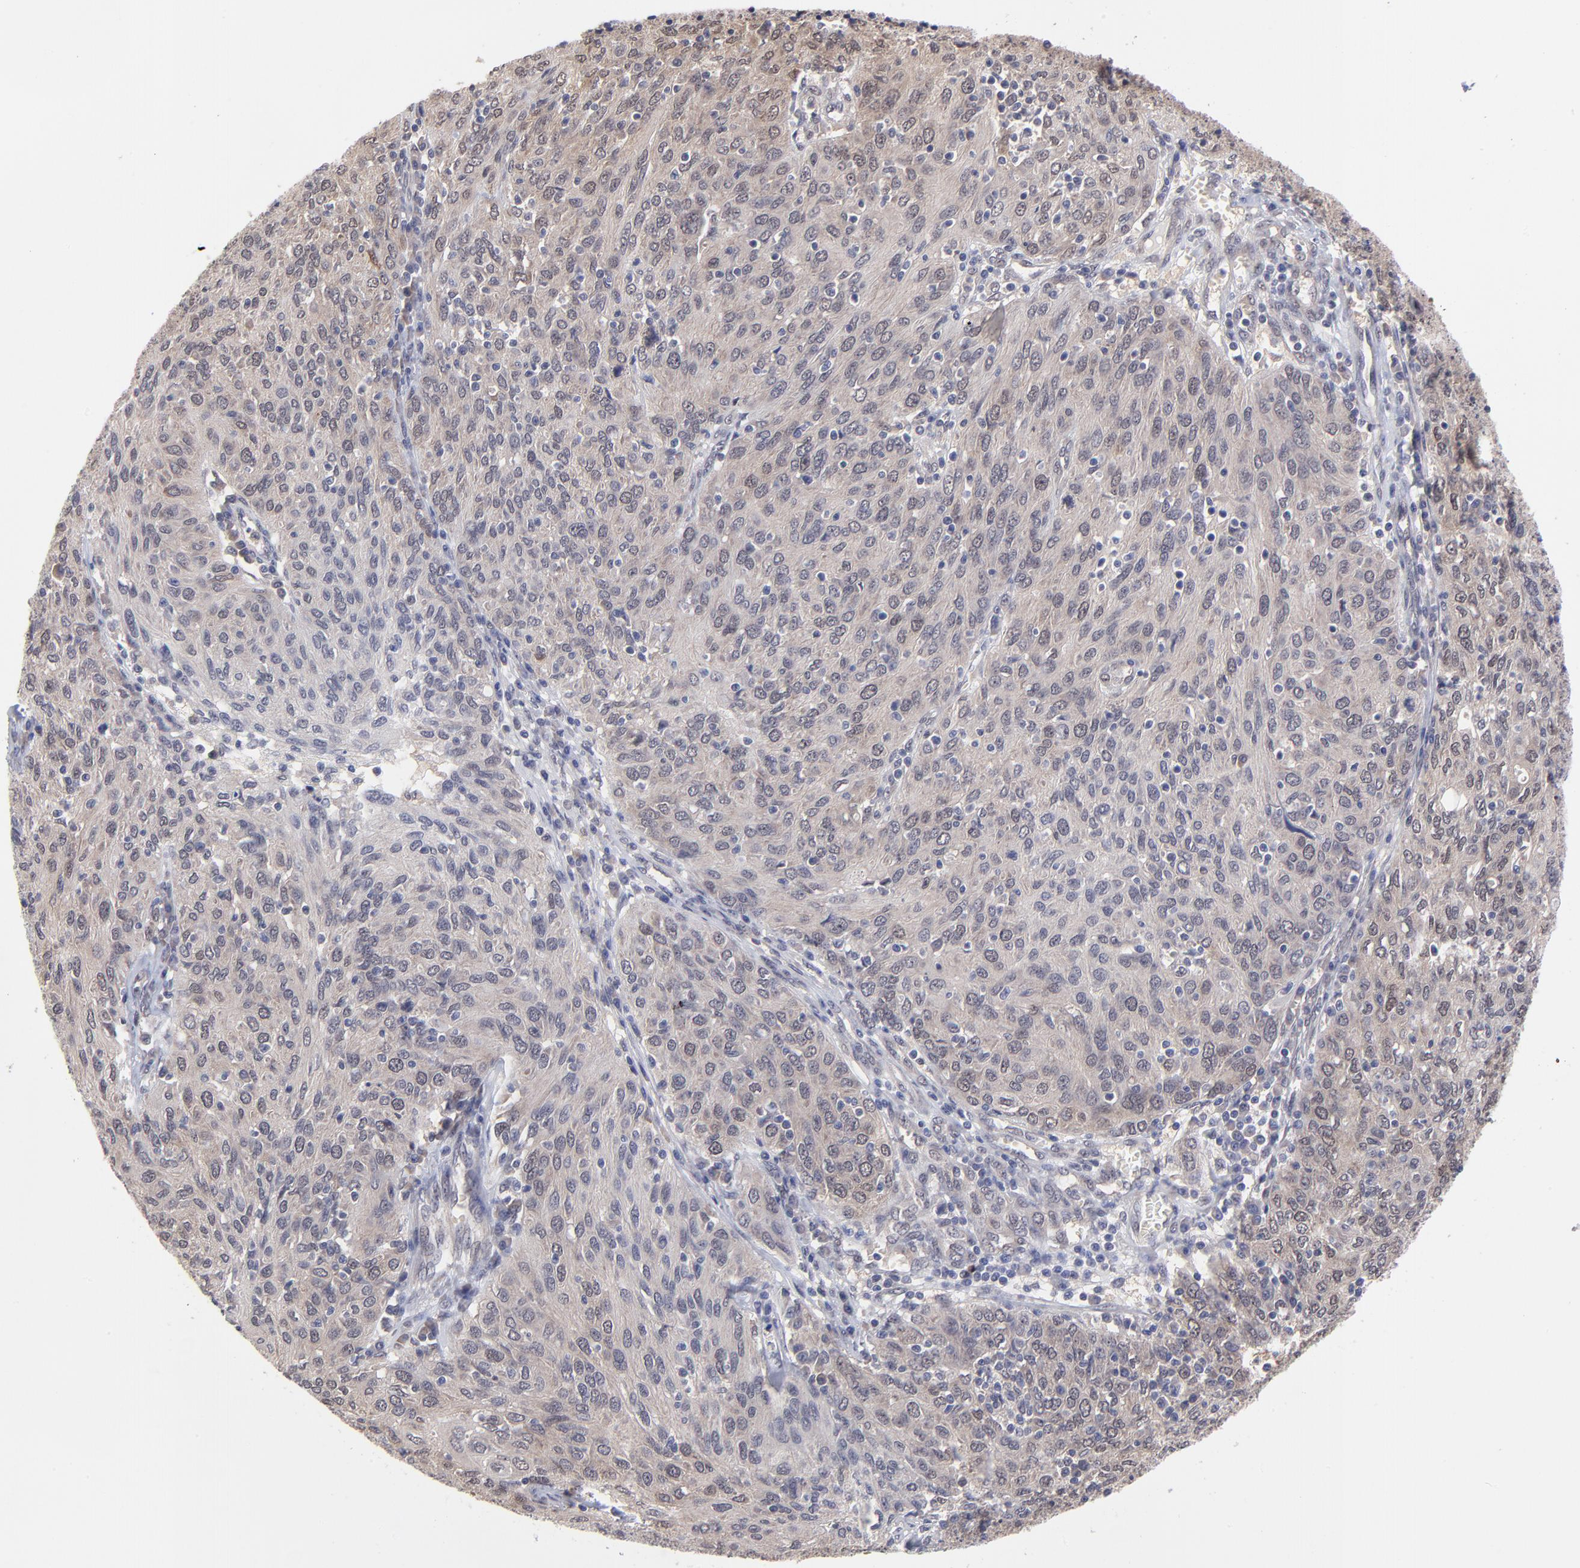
{"staining": {"intensity": "moderate", "quantity": ">75%", "location": "cytoplasmic/membranous"}, "tissue": "ovarian cancer", "cell_type": "Tumor cells", "image_type": "cancer", "snomed": [{"axis": "morphology", "description": "Carcinoma, endometroid"}, {"axis": "topography", "description": "Ovary"}], "caption": "Brown immunohistochemical staining in endometroid carcinoma (ovarian) shows moderate cytoplasmic/membranous expression in approximately >75% of tumor cells.", "gene": "UBE2E3", "patient": {"sex": "female", "age": 50}}